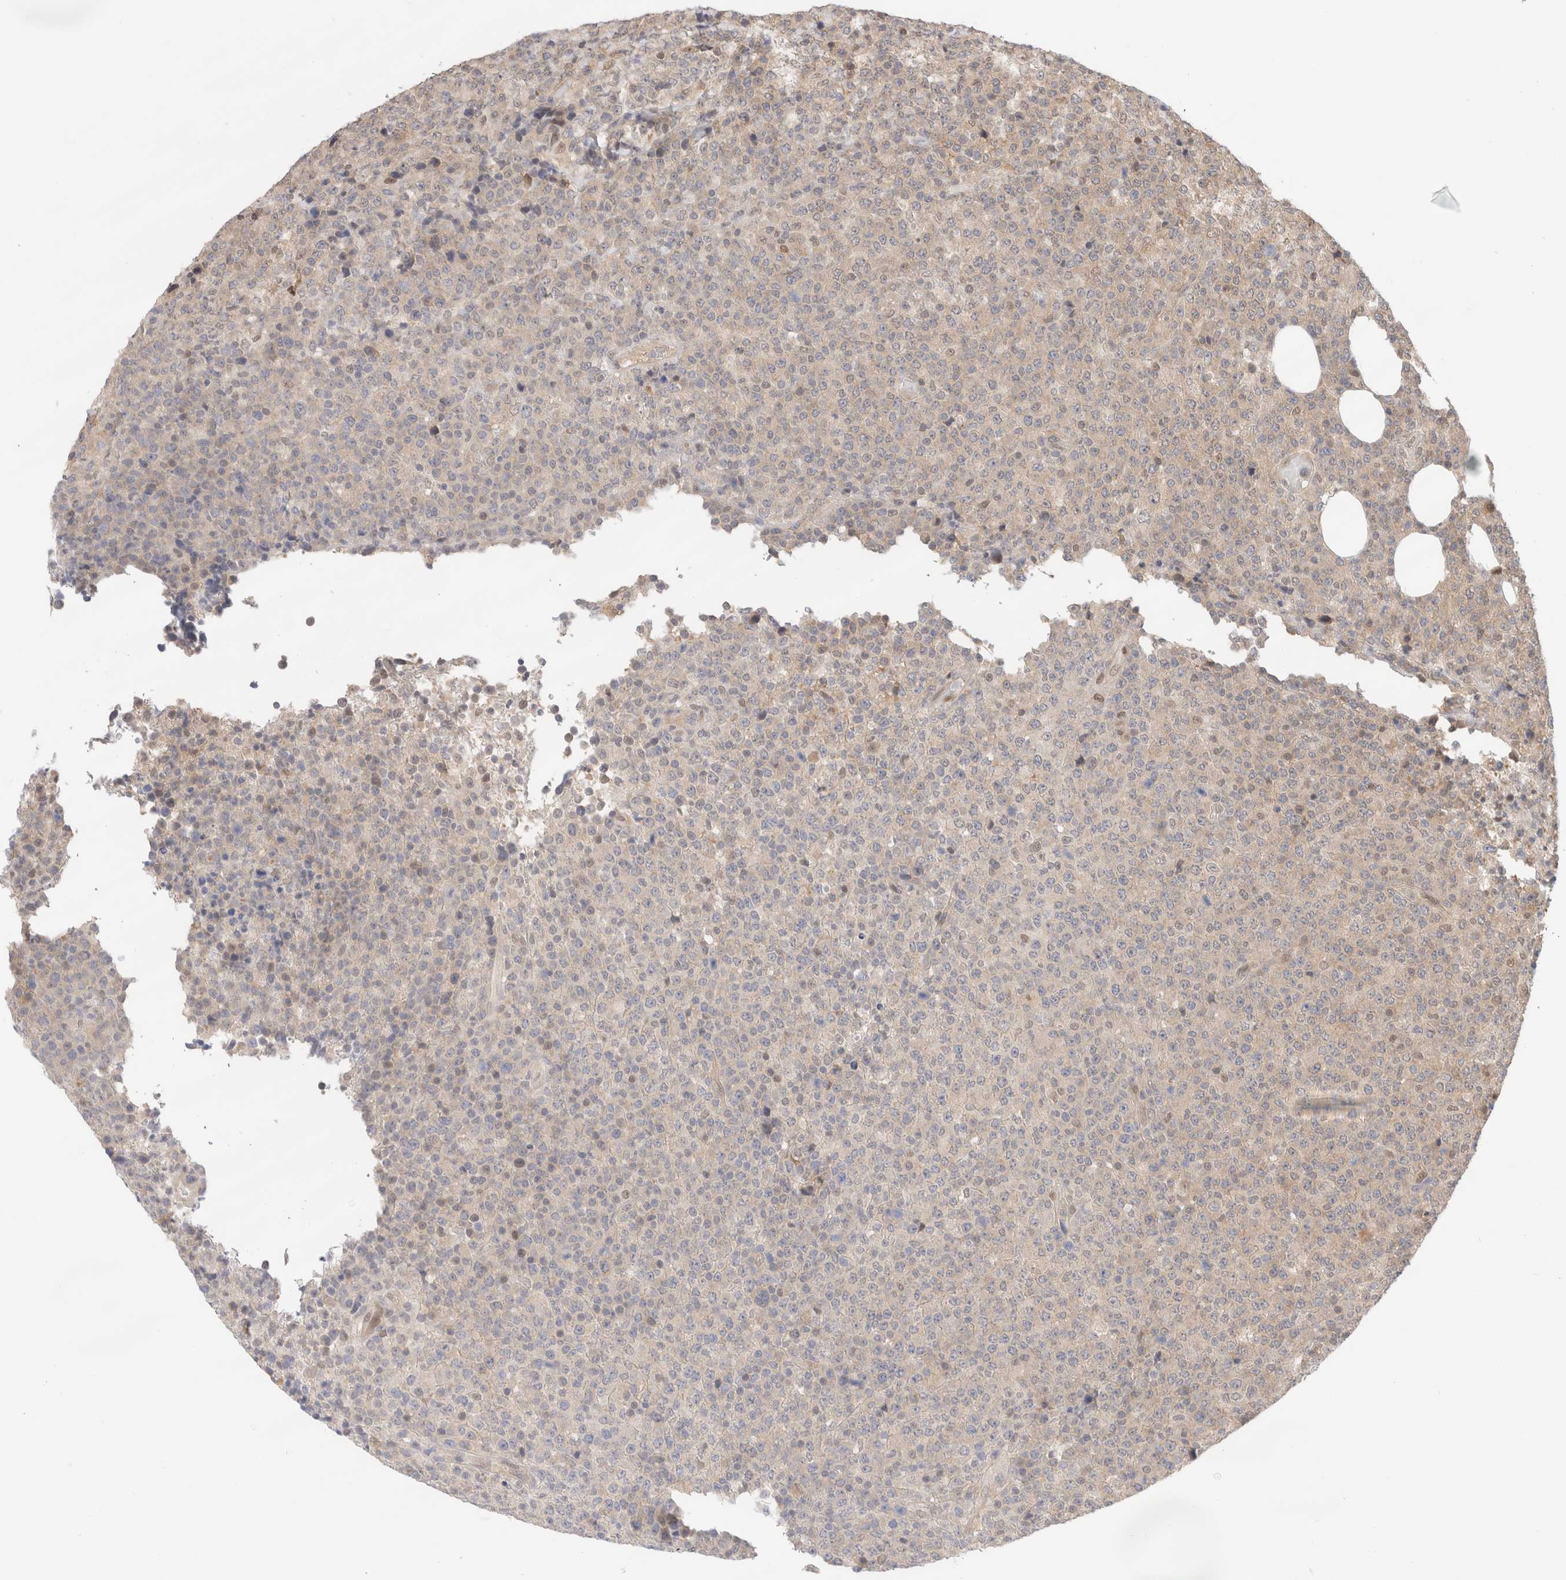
{"staining": {"intensity": "negative", "quantity": "none", "location": "none"}, "tissue": "lymphoma", "cell_type": "Tumor cells", "image_type": "cancer", "snomed": [{"axis": "morphology", "description": "Malignant lymphoma, non-Hodgkin's type, High grade"}, {"axis": "topography", "description": "Lymph node"}], "caption": "A high-resolution micrograph shows IHC staining of lymphoma, which displays no significant positivity in tumor cells.", "gene": "C17orf97", "patient": {"sex": "male", "age": 13}}